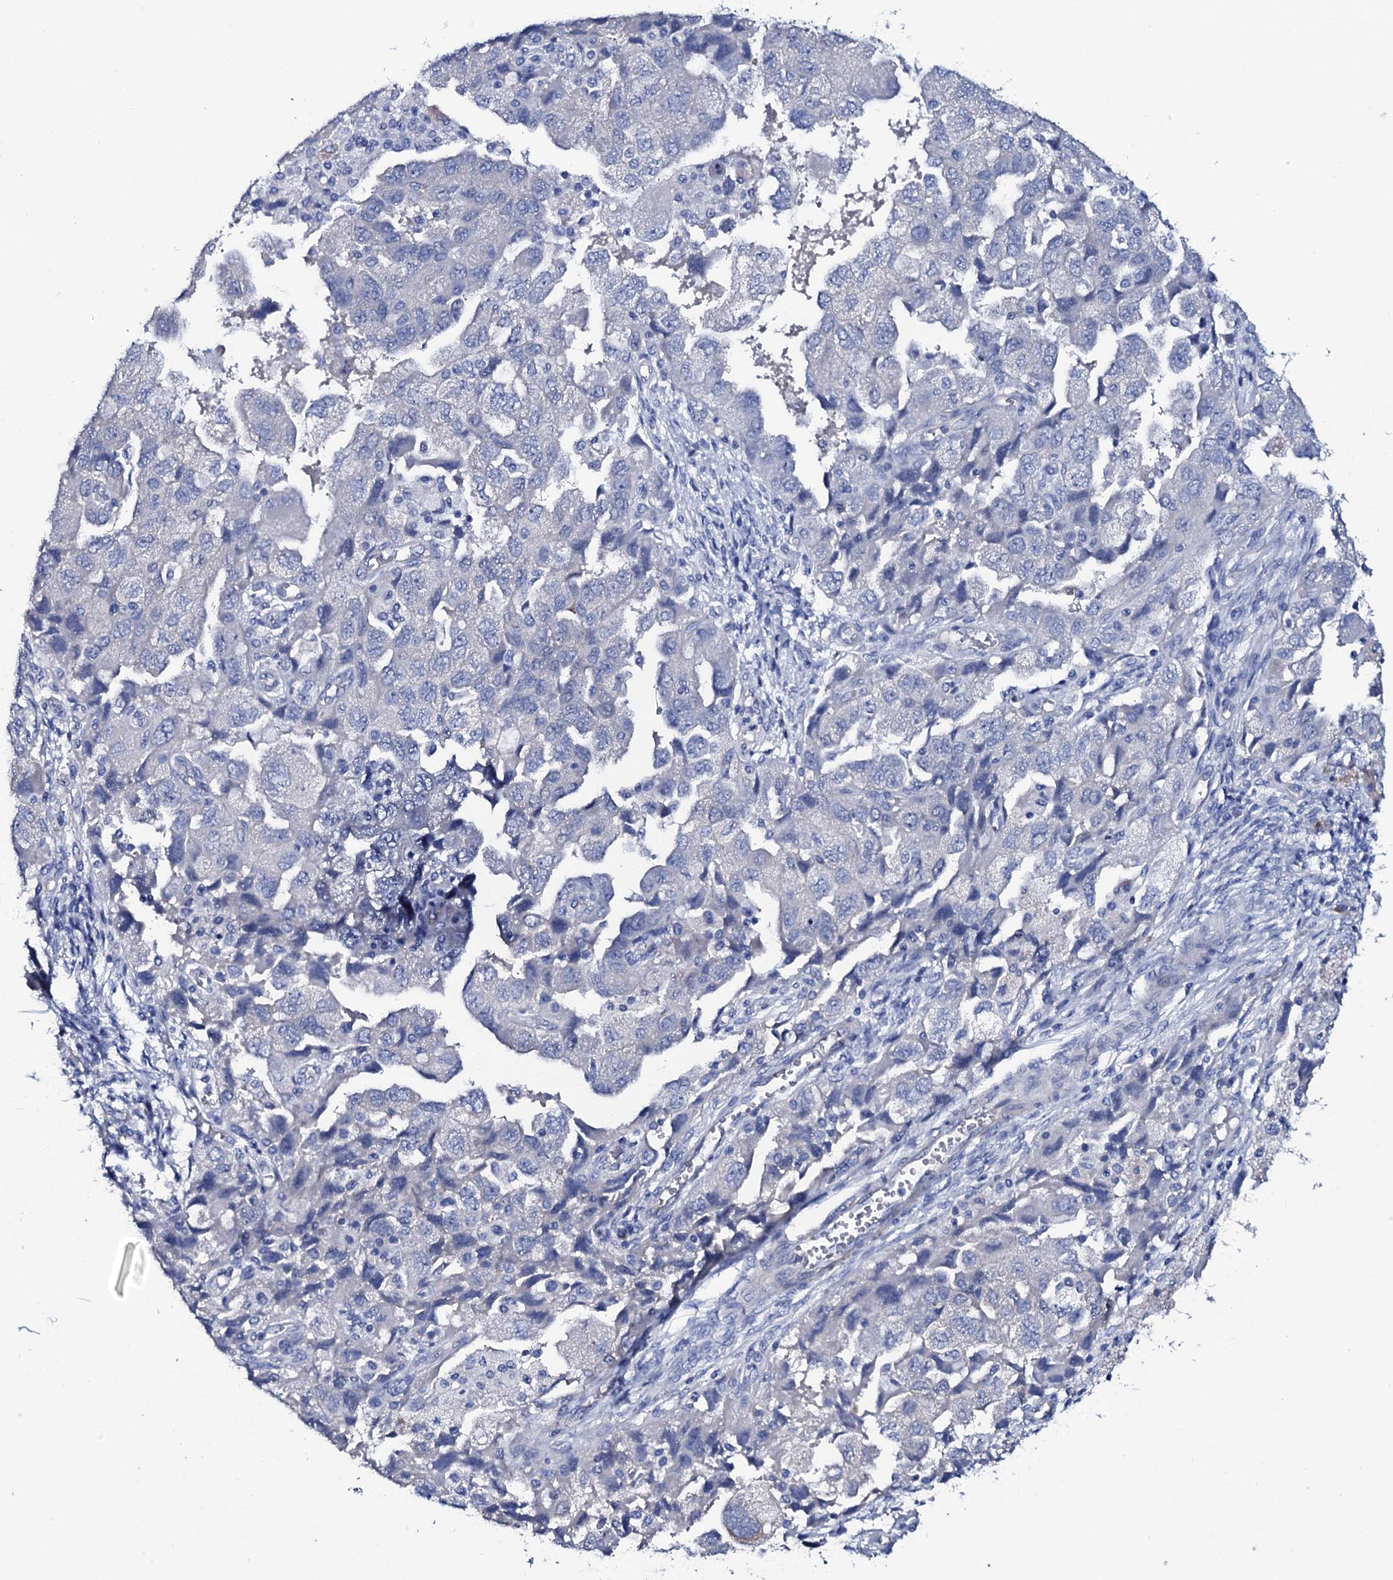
{"staining": {"intensity": "negative", "quantity": "none", "location": "none"}, "tissue": "ovarian cancer", "cell_type": "Tumor cells", "image_type": "cancer", "snomed": [{"axis": "morphology", "description": "Carcinoma, NOS"}, {"axis": "morphology", "description": "Cystadenocarcinoma, serous, NOS"}, {"axis": "topography", "description": "Ovary"}], "caption": "Photomicrograph shows no significant protein positivity in tumor cells of ovarian cancer (carcinoma).", "gene": "GYS2", "patient": {"sex": "female", "age": 69}}